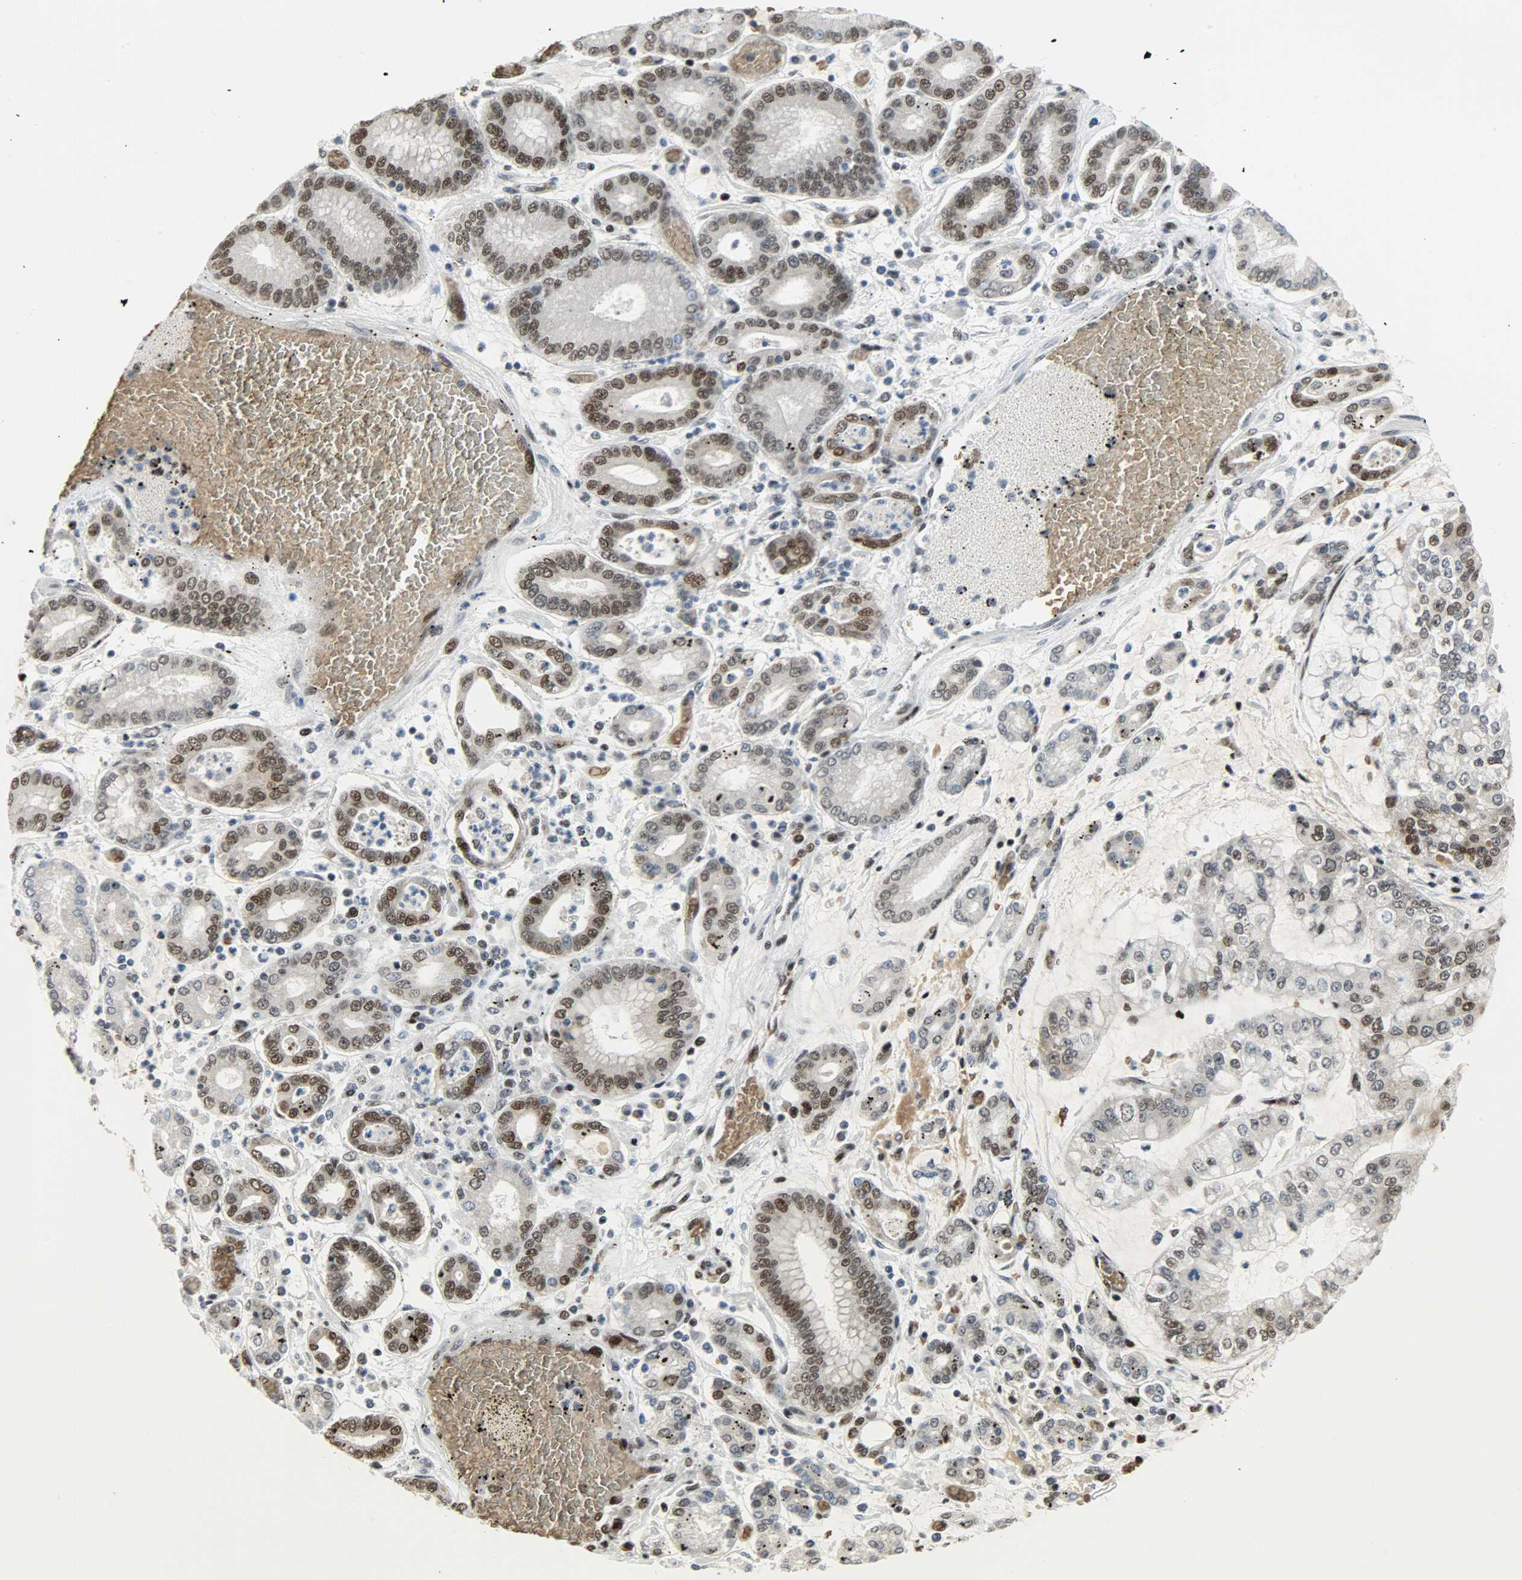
{"staining": {"intensity": "moderate", "quantity": "25%-75%", "location": "nuclear"}, "tissue": "stomach cancer", "cell_type": "Tumor cells", "image_type": "cancer", "snomed": [{"axis": "morphology", "description": "Normal tissue, NOS"}, {"axis": "morphology", "description": "Adenocarcinoma, NOS"}, {"axis": "topography", "description": "Stomach, upper"}, {"axis": "topography", "description": "Stomach"}], "caption": "This histopathology image demonstrates IHC staining of human stomach cancer (adenocarcinoma), with medium moderate nuclear expression in about 25%-75% of tumor cells.", "gene": "SNAI1", "patient": {"sex": "male", "age": 76}}